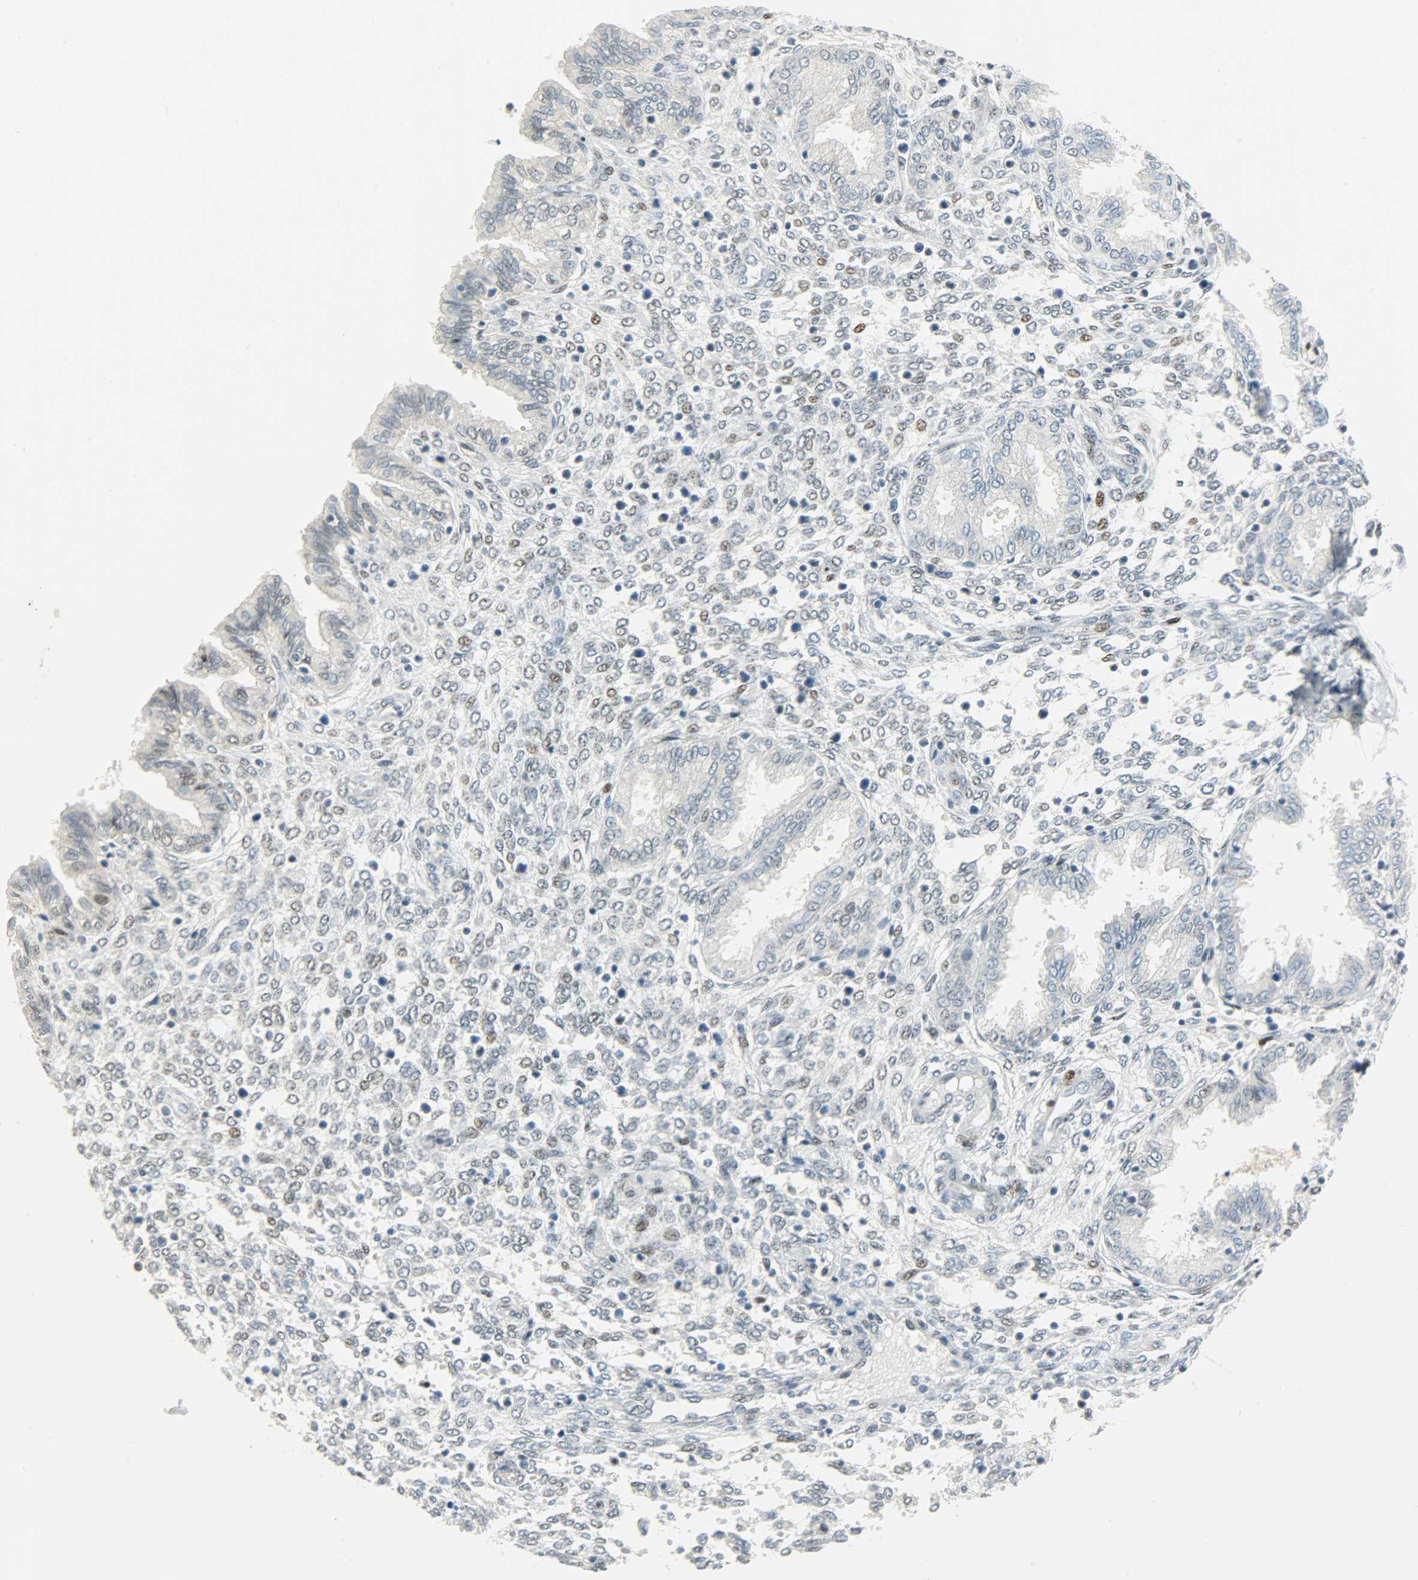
{"staining": {"intensity": "moderate", "quantity": "<25%", "location": "nuclear"}, "tissue": "endometrium", "cell_type": "Cells in endometrial stroma", "image_type": "normal", "snomed": [{"axis": "morphology", "description": "Normal tissue, NOS"}, {"axis": "topography", "description": "Endometrium"}], "caption": "Human endometrium stained with a brown dye displays moderate nuclear positive positivity in about <25% of cells in endometrial stroma.", "gene": "JUNB", "patient": {"sex": "female", "age": 33}}